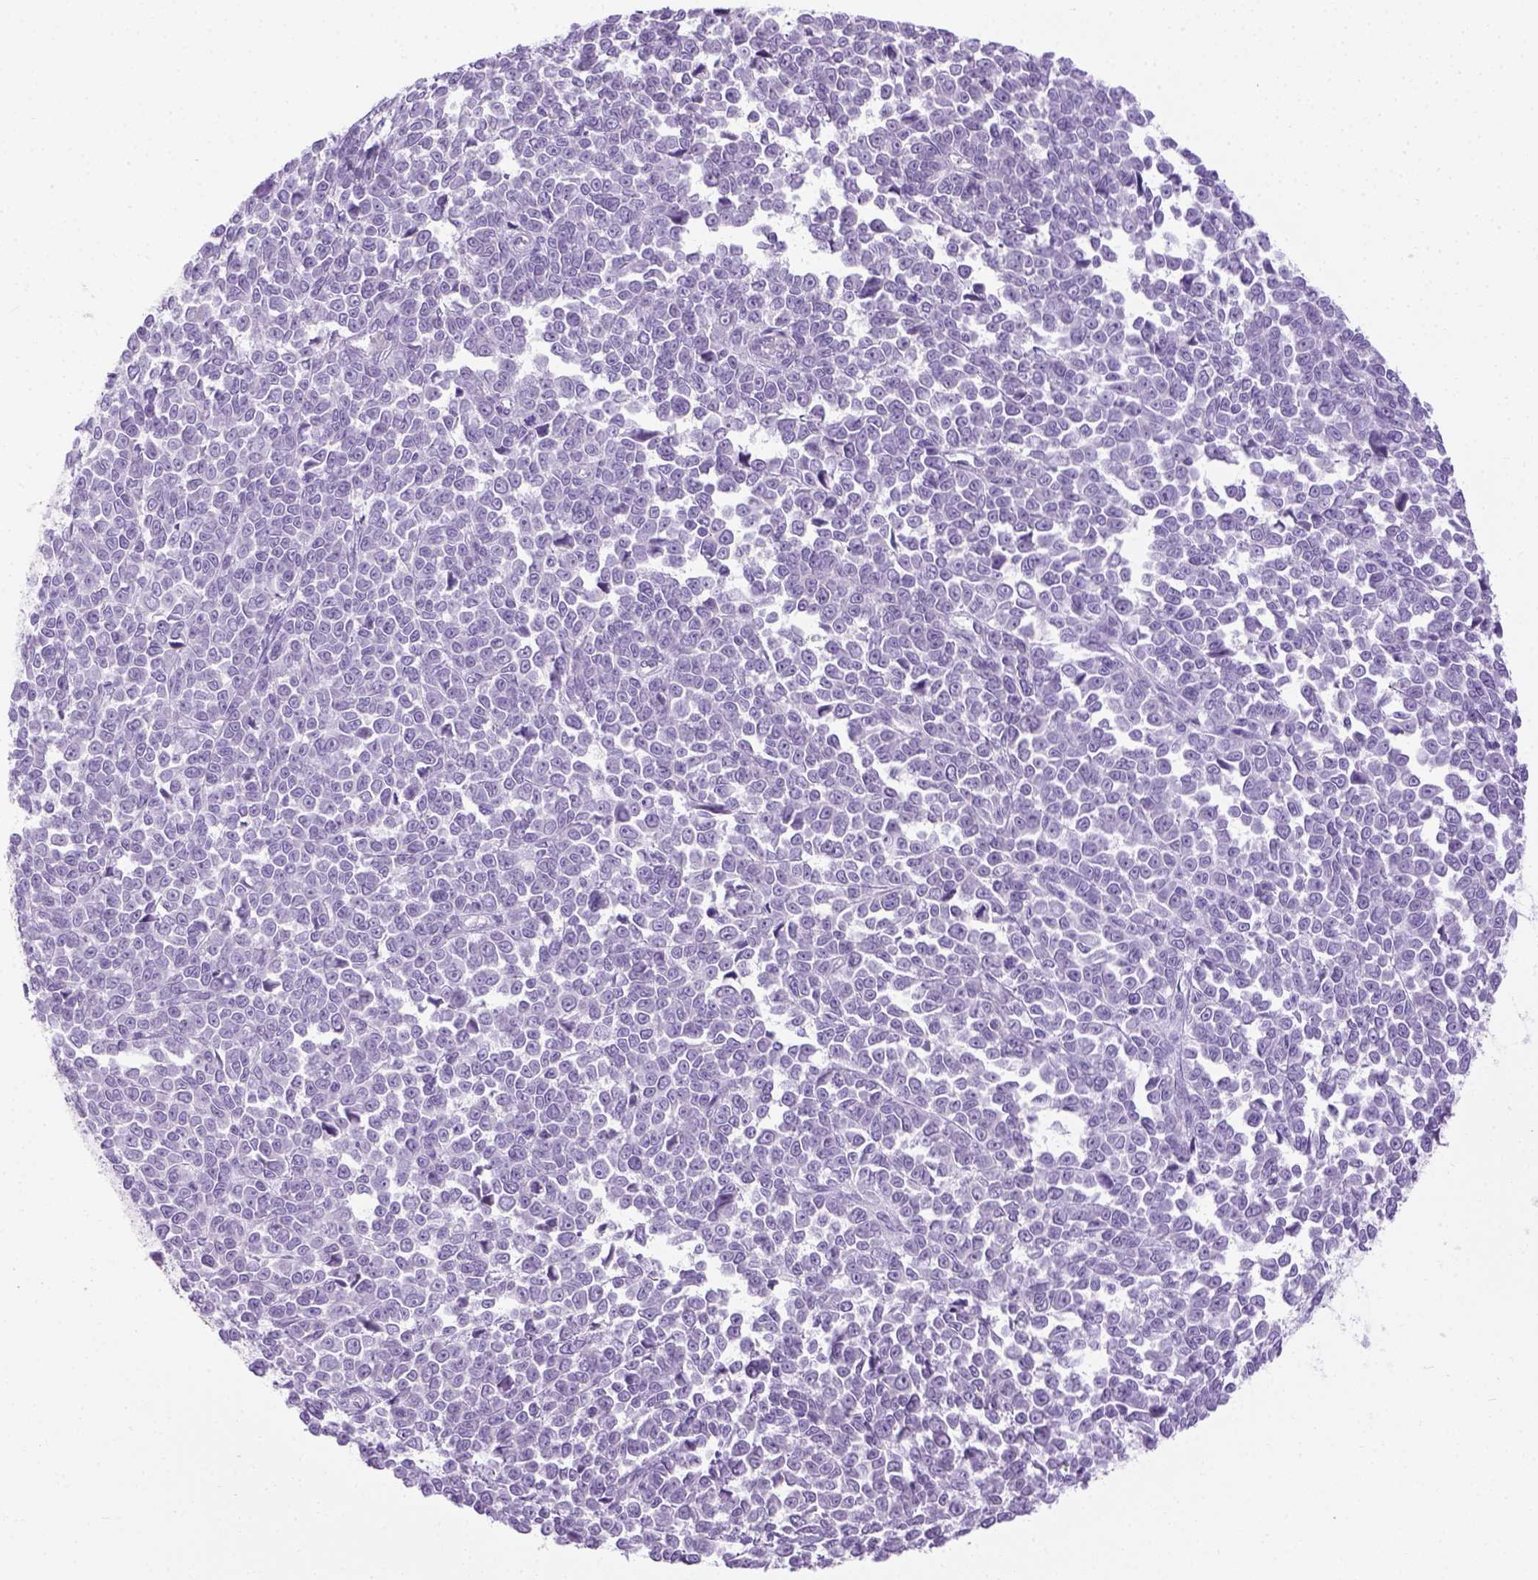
{"staining": {"intensity": "negative", "quantity": "none", "location": "none"}, "tissue": "melanoma", "cell_type": "Tumor cells", "image_type": "cancer", "snomed": [{"axis": "morphology", "description": "Malignant melanoma, NOS"}, {"axis": "topography", "description": "Skin"}], "caption": "Immunohistochemical staining of melanoma reveals no significant positivity in tumor cells.", "gene": "LGSN", "patient": {"sex": "female", "age": 95}}